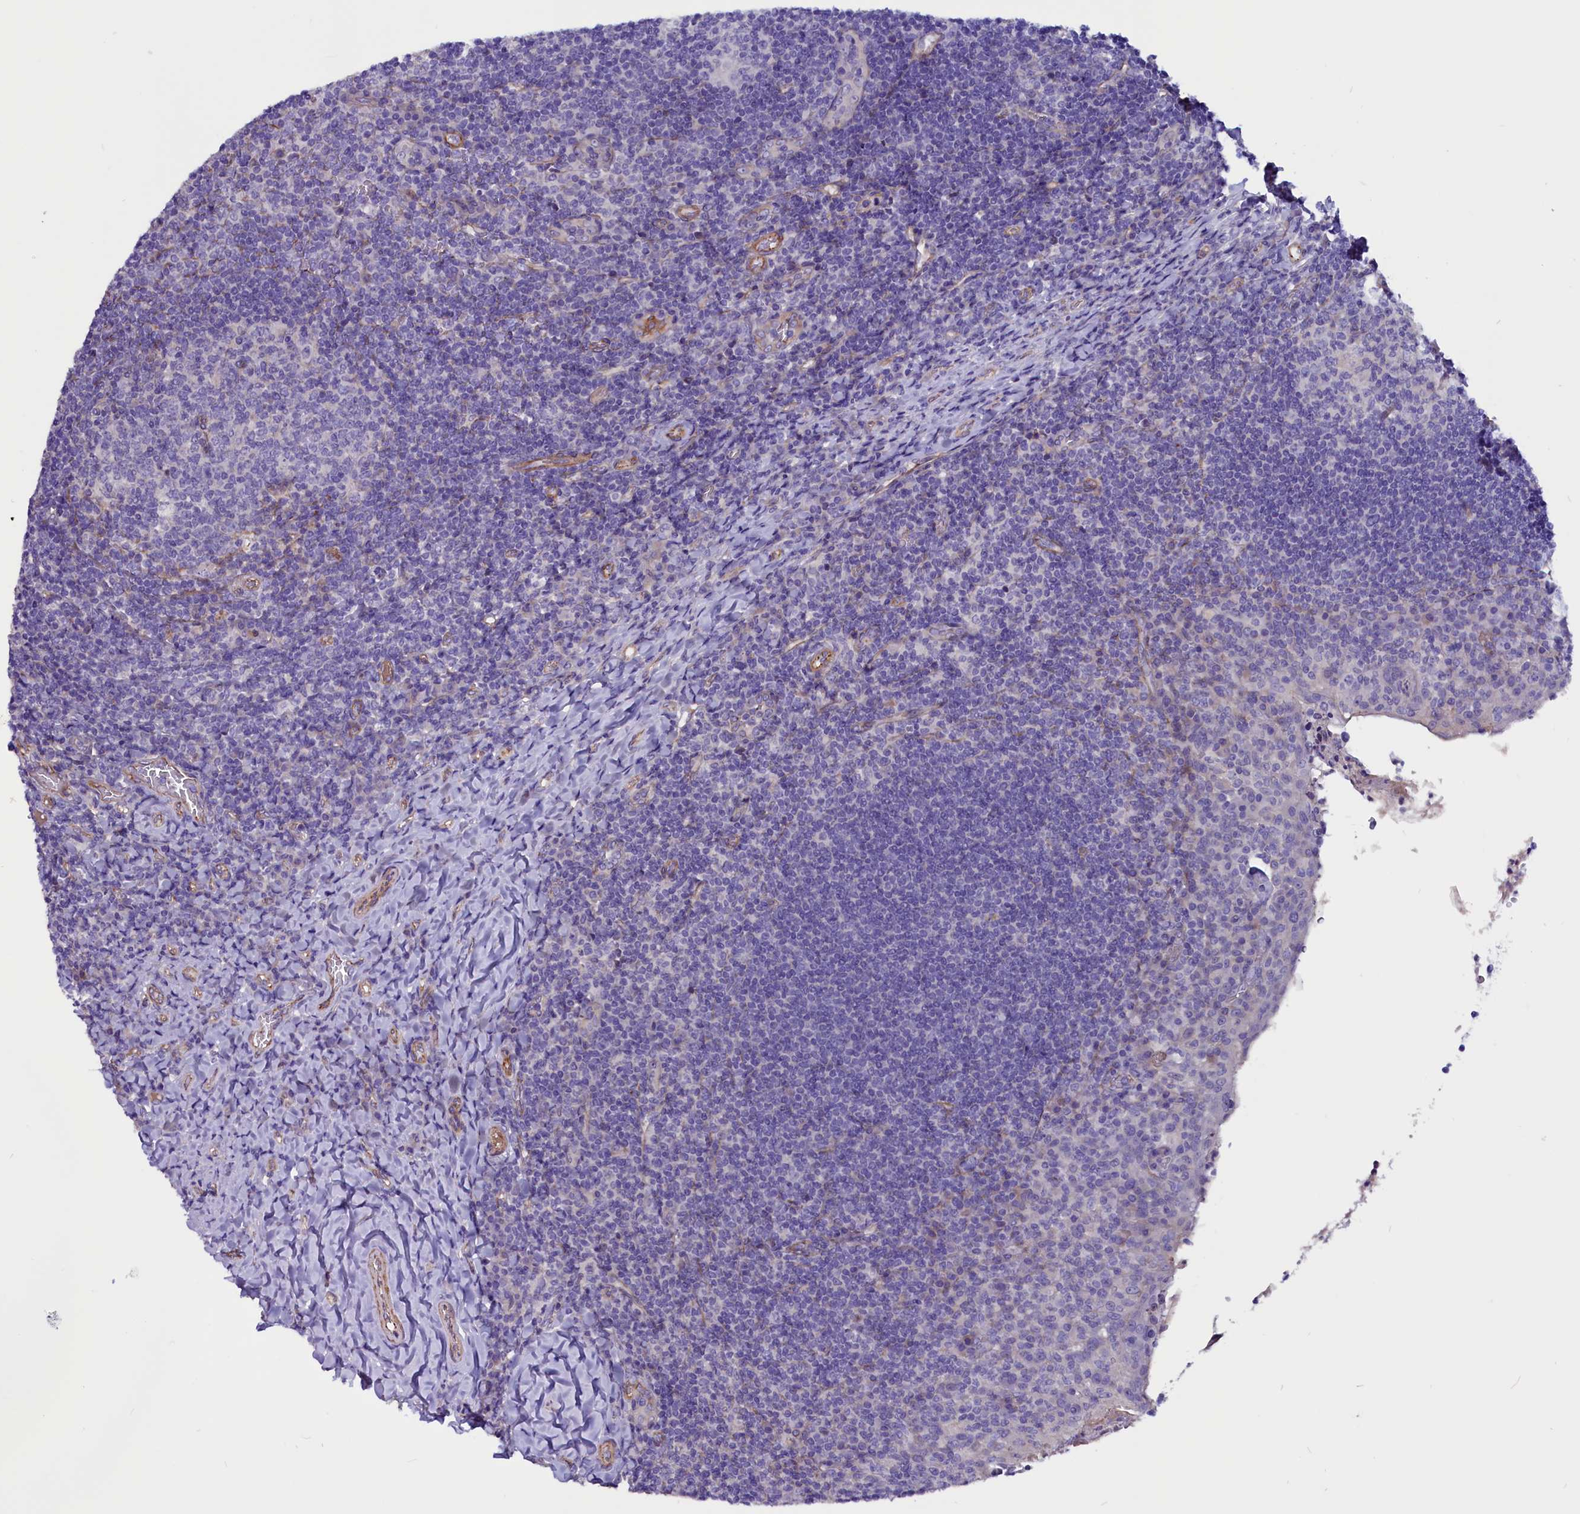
{"staining": {"intensity": "negative", "quantity": "none", "location": "none"}, "tissue": "tonsil", "cell_type": "Germinal center cells", "image_type": "normal", "snomed": [{"axis": "morphology", "description": "Normal tissue, NOS"}, {"axis": "topography", "description": "Tonsil"}], "caption": "This histopathology image is of normal tonsil stained with immunohistochemistry to label a protein in brown with the nuclei are counter-stained blue. There is no expression in germinal center cells. The staining is performed using DAB (3,3'-diaminobenzidine) brown chromogen with nuclei counter-stained in using hematoxylin.", "gene": "ZNF749", "patient": {"sex": "female", "age": 10}}